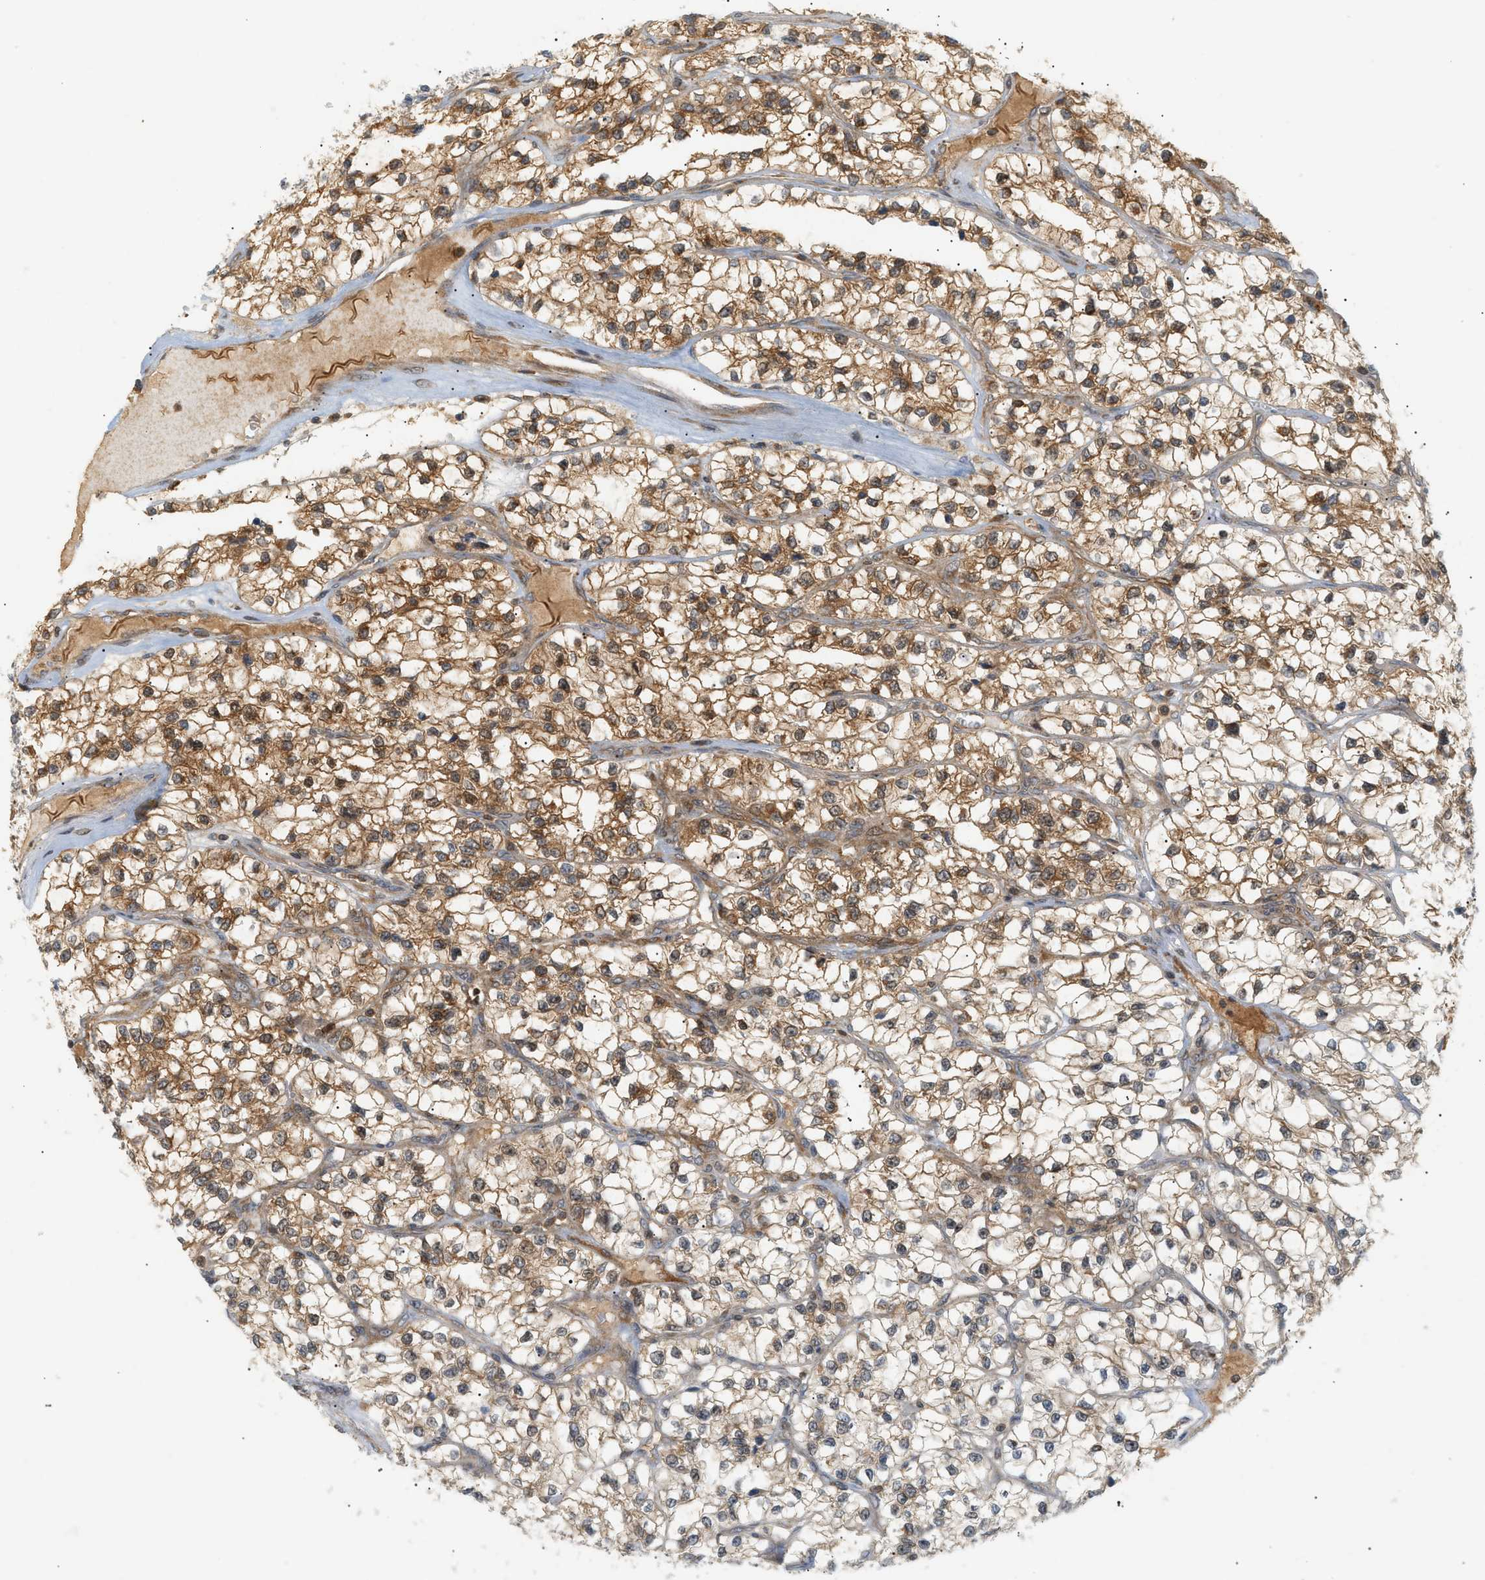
{"staining": {"intensity": "moderate", "quantity": ">75%", "location": "cytoplasmic/membranous,nuclear"}, "tissue": "renal cancer", "cell_type": "Tumor cells", "image_type": "cancer", "snomed": [{"axis": "morphology", "description": "Adenocarcinoma, NOS"}, {"axis": "topography", "description": "Kidney"}], "caption": "Brown immunohistochemical staining in renal adenocarcinoma demonstrates moderate cytoplasmic/membranous and nuclear expression in approximately >75% of tumor cells.", "gene": "SHC1", "patient": {"sex": "female", "age": 57}}